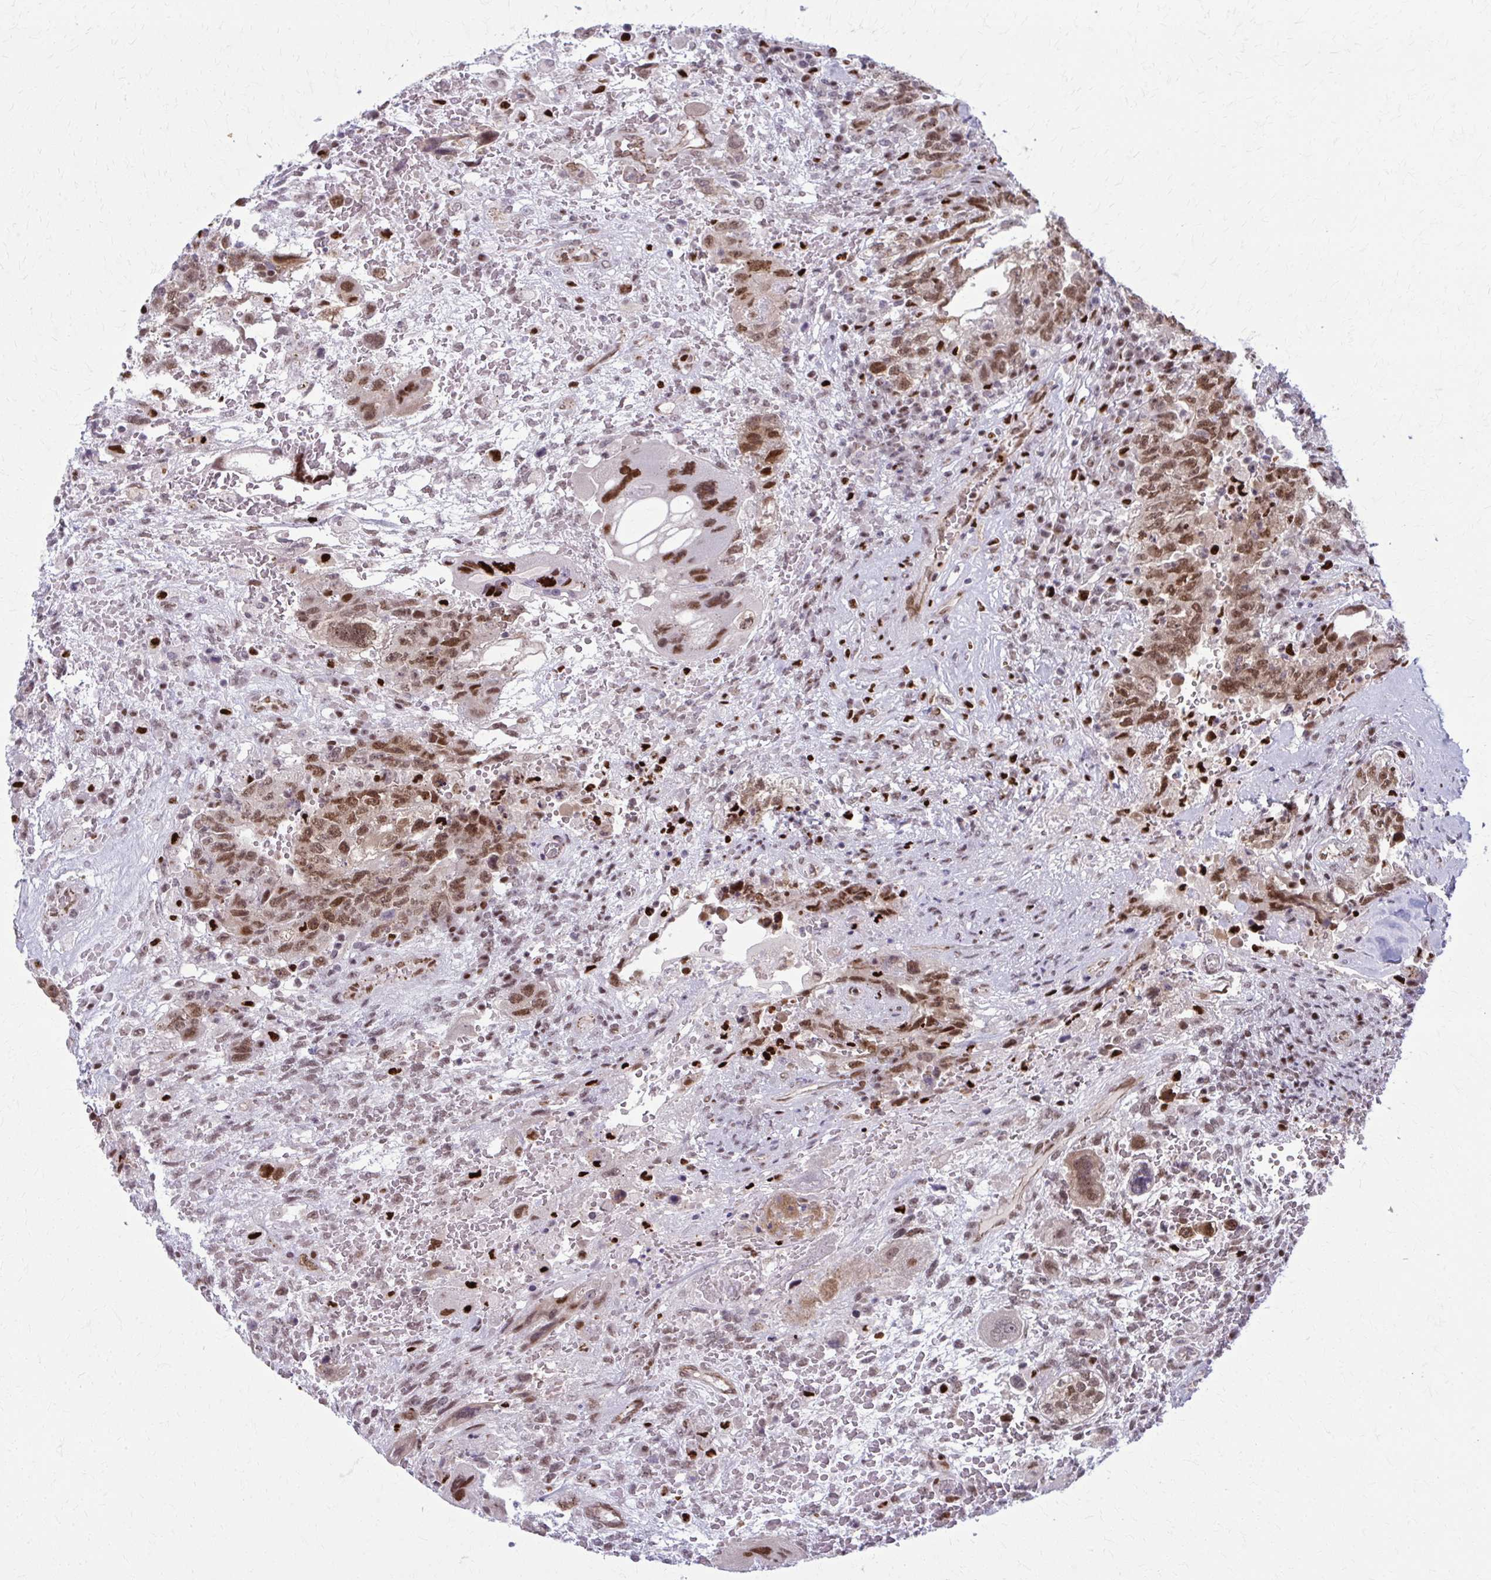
{"staining": {"intensity": "moderate", "quantity": ">75%", "location": "nuclear"}, "tissue": "testis cancer", "cell_type": "Tumor cells", "image_type": "cancer", "snomed": [{"axis": "morphology", "description": "Carcinoma, Embryonal, NOS"}, {"axis": "topography", "description": "Testis"}], "caption": "Tumor cells display medium levels of moderate nuclear staining in approximately >75% of cells in testis embryonal carcinoma.", "gene": "ZNF559", "patient": {"sex": "male", "age": 26}}